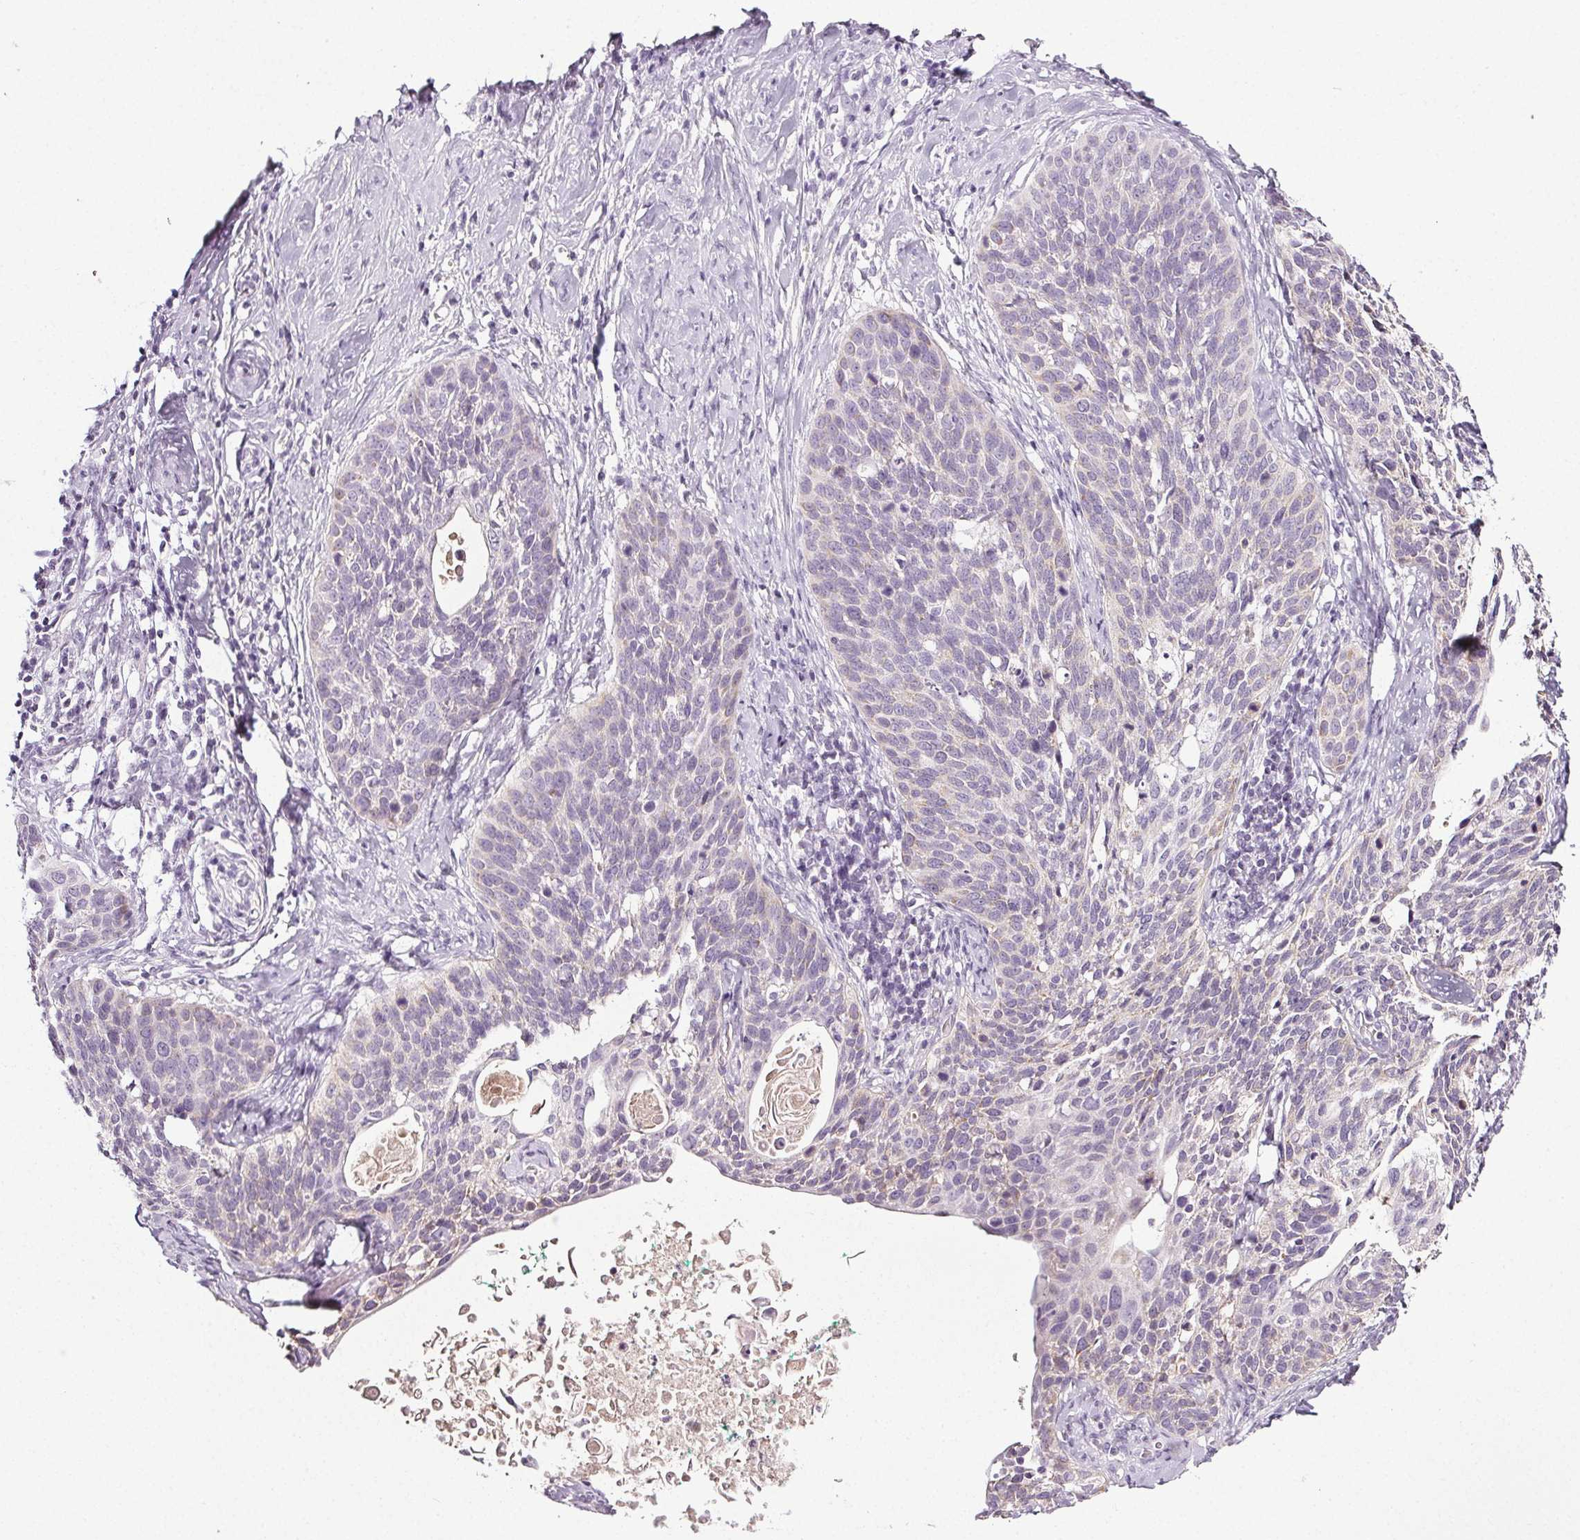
{"staining": {"intensity": "negative", "quantity": "none", "location": "none"}, "tissue": "cervical cancer", "cell_type": "Tumor cells", "image_type": "cancer", "snomed": [{"axis": "morphology", "description": "Squamous cell carcinoma, NOS"}, {"axis": "topography", "description": "Cervix"}], "caption": "High magnification brightfield microscopy of cervical cancer (squamous cell carcinoma) stained with DAB (3,3'-diaminobenzidine) (brown) and counterstained with hematoxylin (blue): tumor cells show no significant staining.", "gene": "COL7A1", "patient": {"sex": "female", "age": 69}}